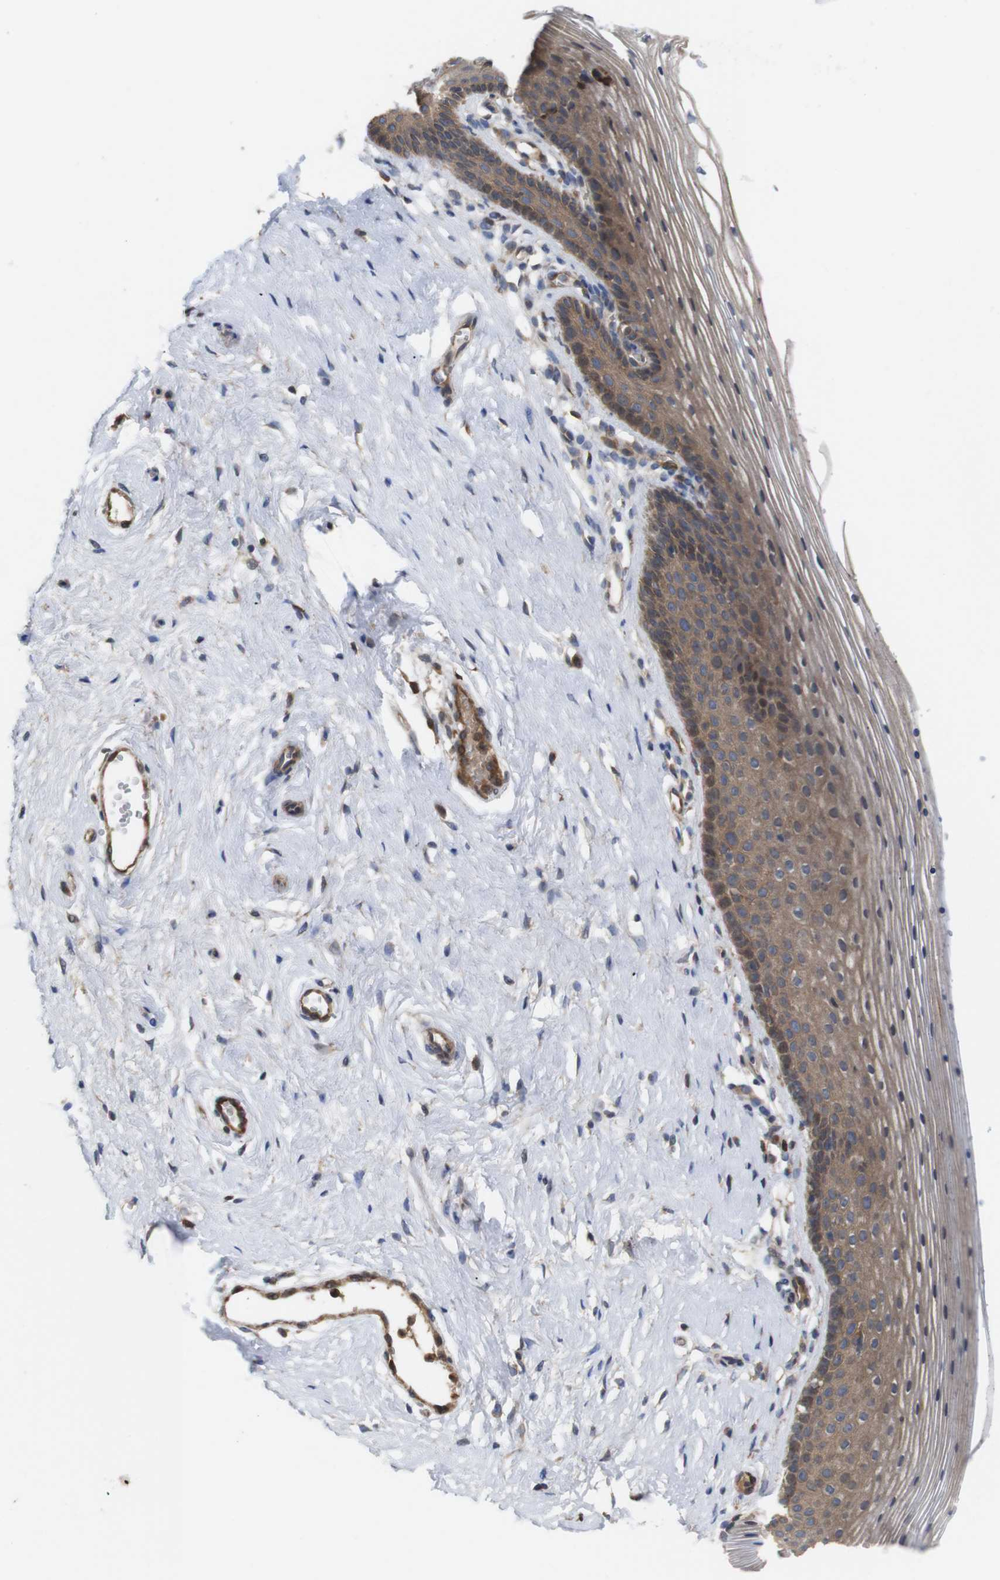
{"staining": {"intensity": "moderate", "quantity": ">75%", "location": "cytoplasmic/membranous"}, "tissue": "vagina", "cell_type": "Squamous epithelial cells", "image_type": "normal", "snomed": [{"axis": "morphology", "description": "Normal tissue, NOS"}, {"axis": "topography", "description": "Vagina"}], "caption": "A high-resolution photomicrograph shows immunohistochemistry staining of normal vagina, which displays moderate cytoplasmic/membranous expression in approximately >75% of squamous epithelial cells.", "gene": "TIAM1", "patient": {"sex": "female", "age": 32}}